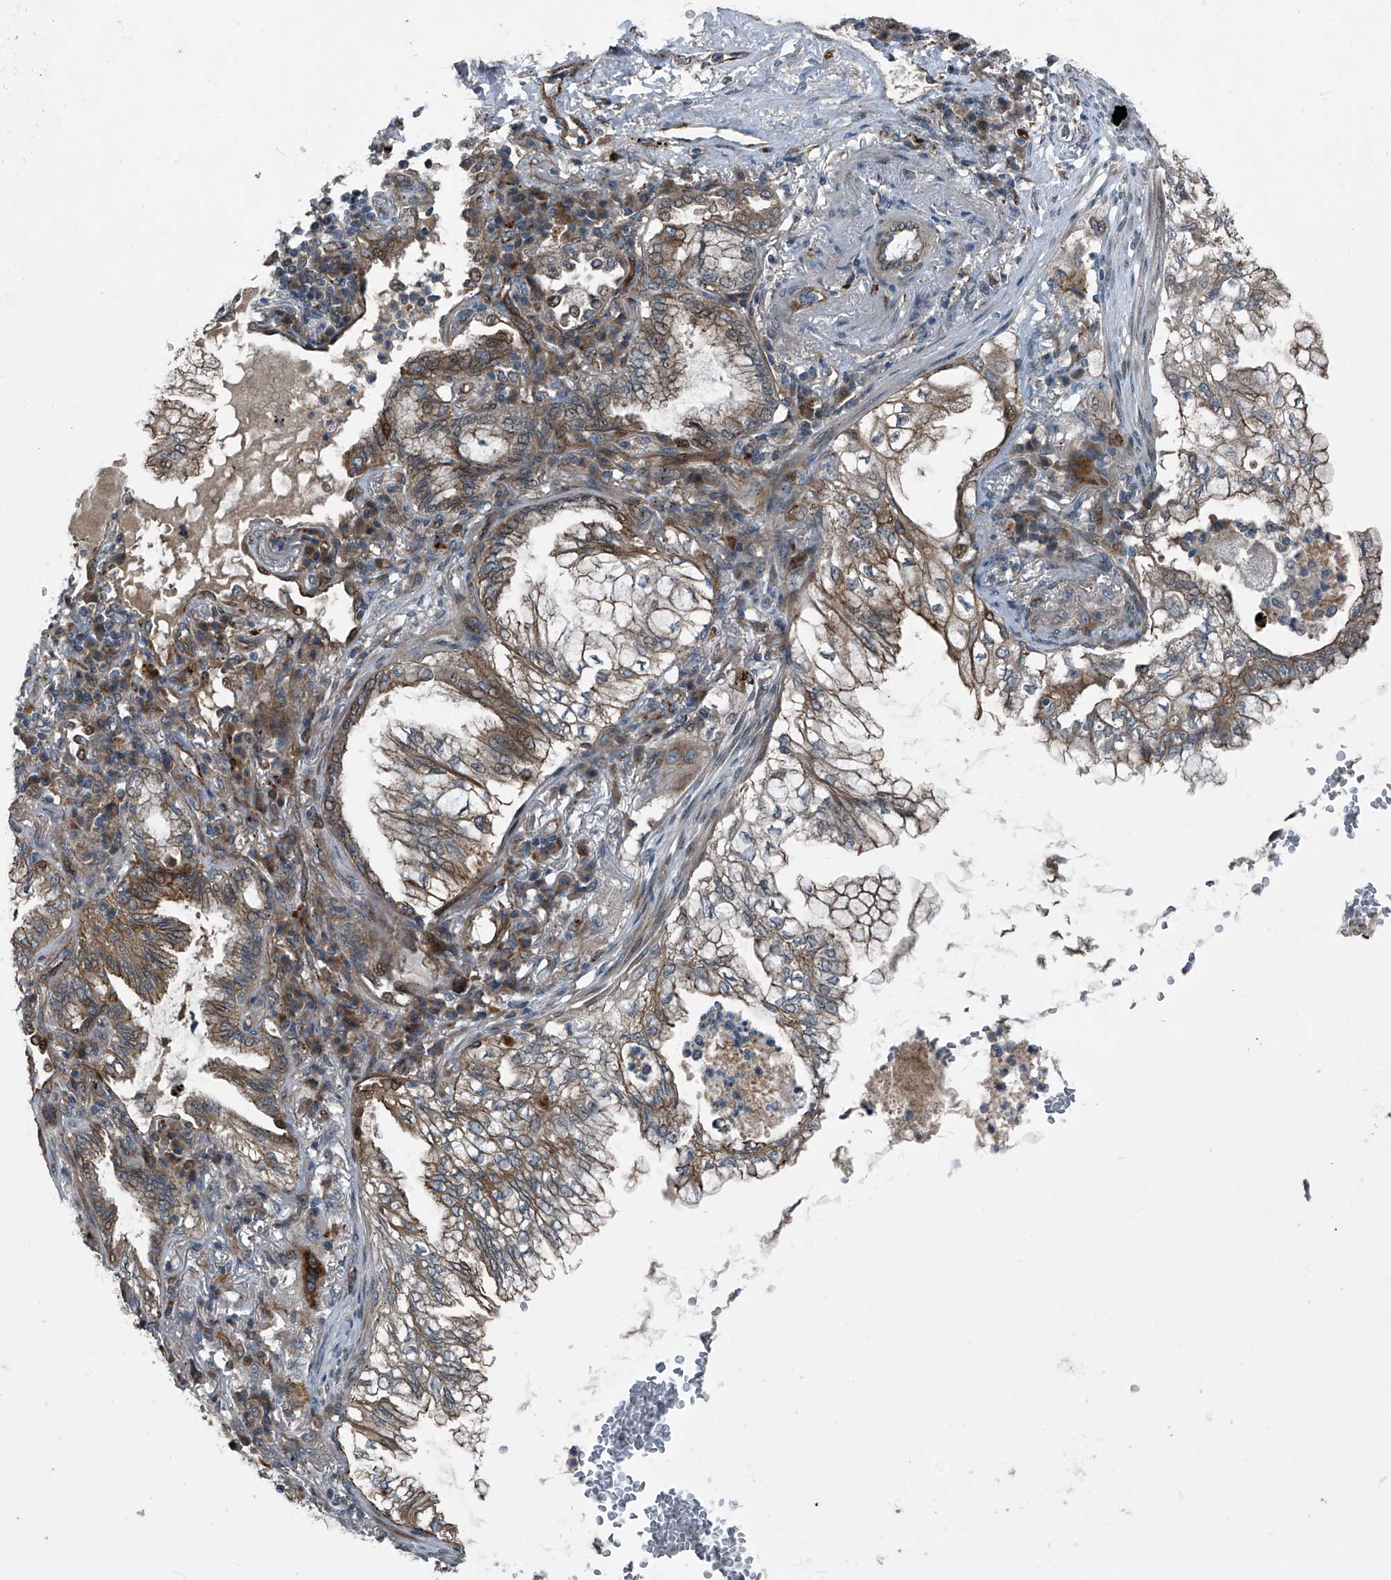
{"staining": {"intensity": "moderate", "quantity": "25%-75%", "location": "cytoplasmic/membranous,nuclear"}, "tissue": "lung cancer", "cell_type": "Tumor cells", "image_type": "cancer", "snomed": [{"axis": "morphology", "description": "Adenocarcinoma, NOS"}, {"axis": "topography", "description": "Lung"}], "caption": "Protein analysis of adenocarcinoma (lung) tissue shows moderate cytoplasmic/membranous and nuclear staining in about 25%-75% of tumor cells. (Brightfield microscopy of DAB IHC at high magnification).", "gene": "SENP2", "patient": {"sex": "female", "age": 70}}